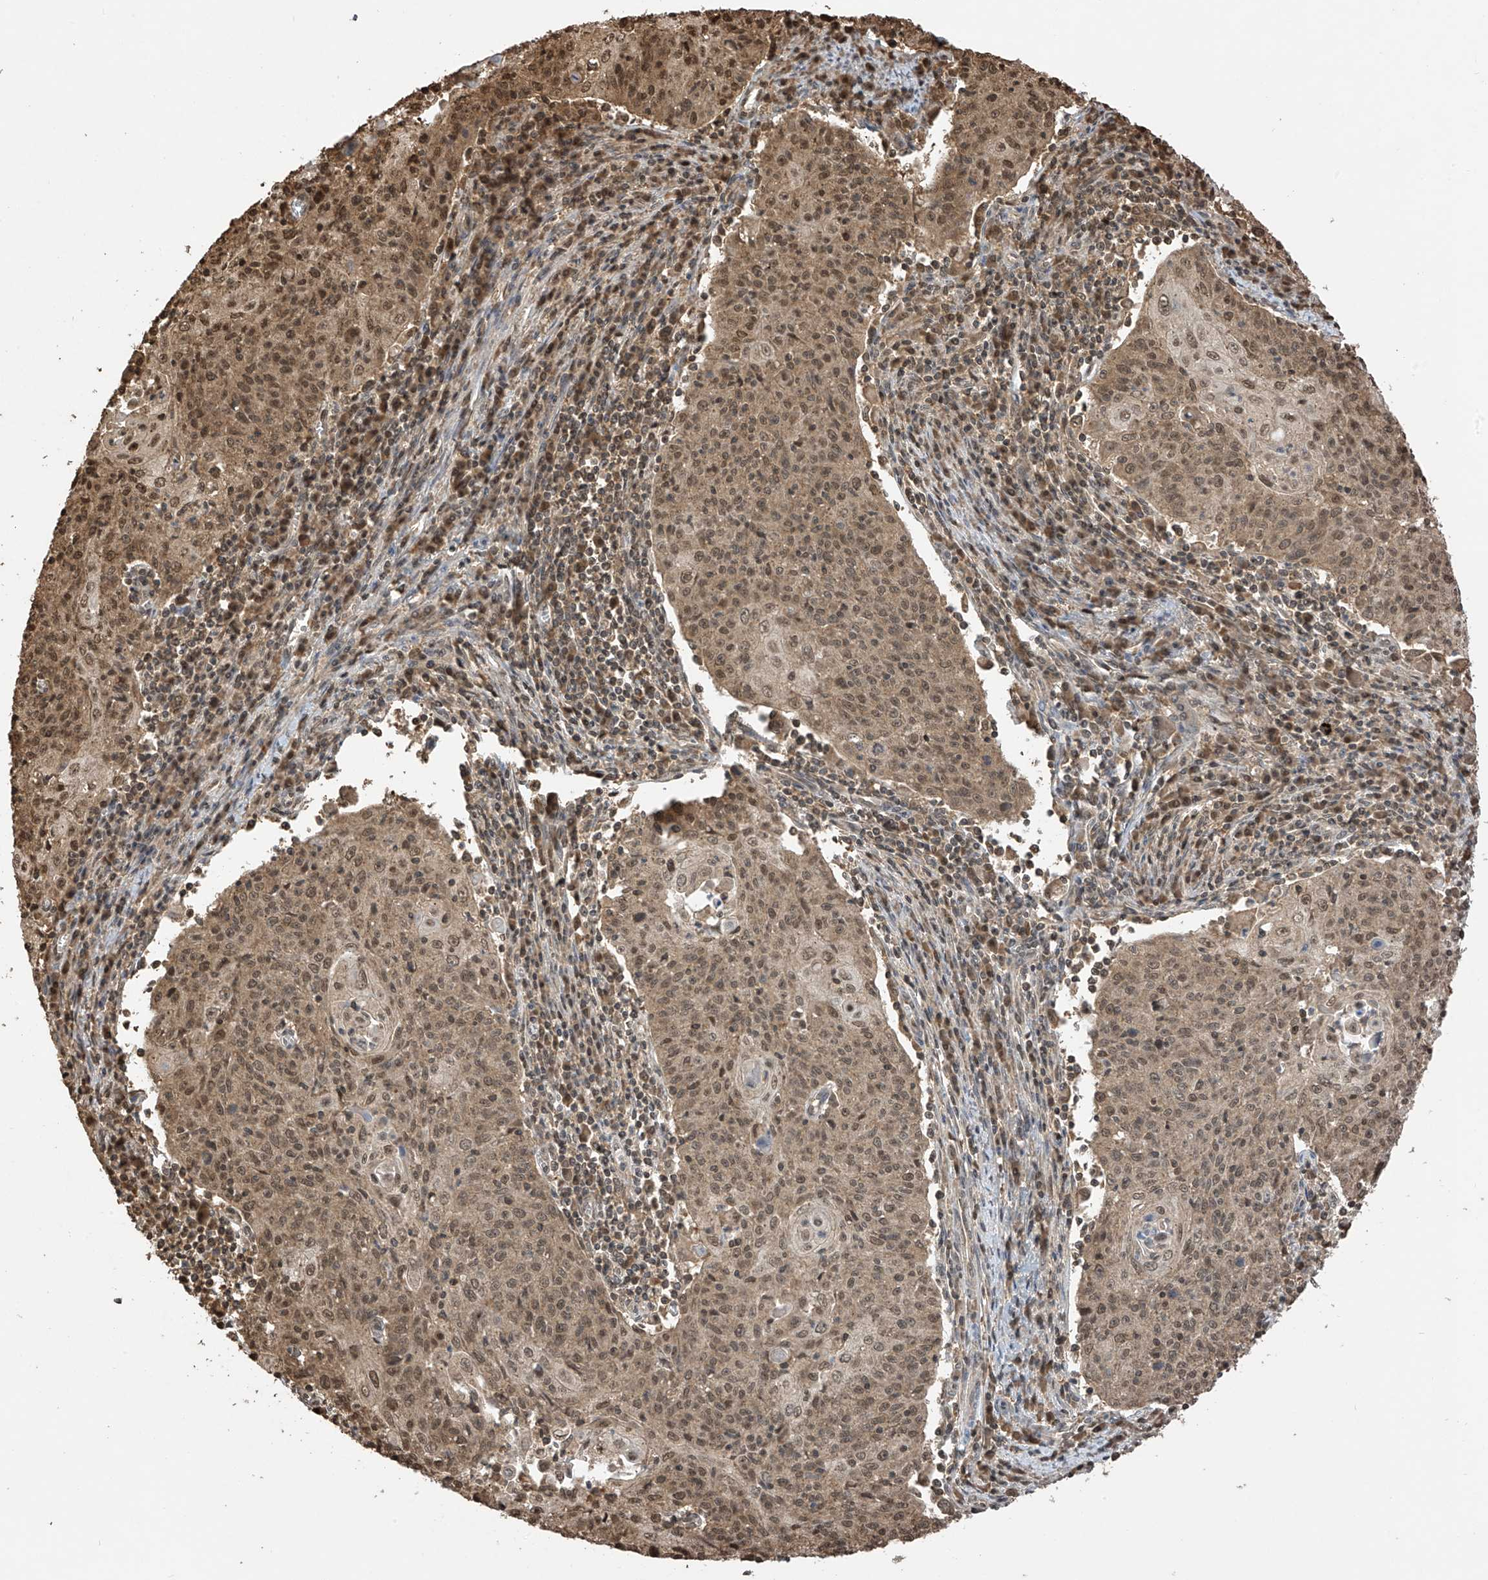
{"staining": {"intensity": "moderate", "quantity": ">75%", "location": "cytoplasmic/membranous,nuclear"}, "tissue": "cervical cancer", "cell_type": "Tumor cells", "image_type": "cancer", "snomed": [{"axis": "morphology", "description": "Squamous cell carcinoma, NOS"}, {"axis": "topography", "description": "Cervix"}], "caption": "This micrograph reveals IHC staining of human cervical cancer, with medium moderate cytoplasmic/membranous and nuclear staining in about >75% of tumor cells.", "gene": "PNPT1", "patient": {"sex": "female", "age": 48}}